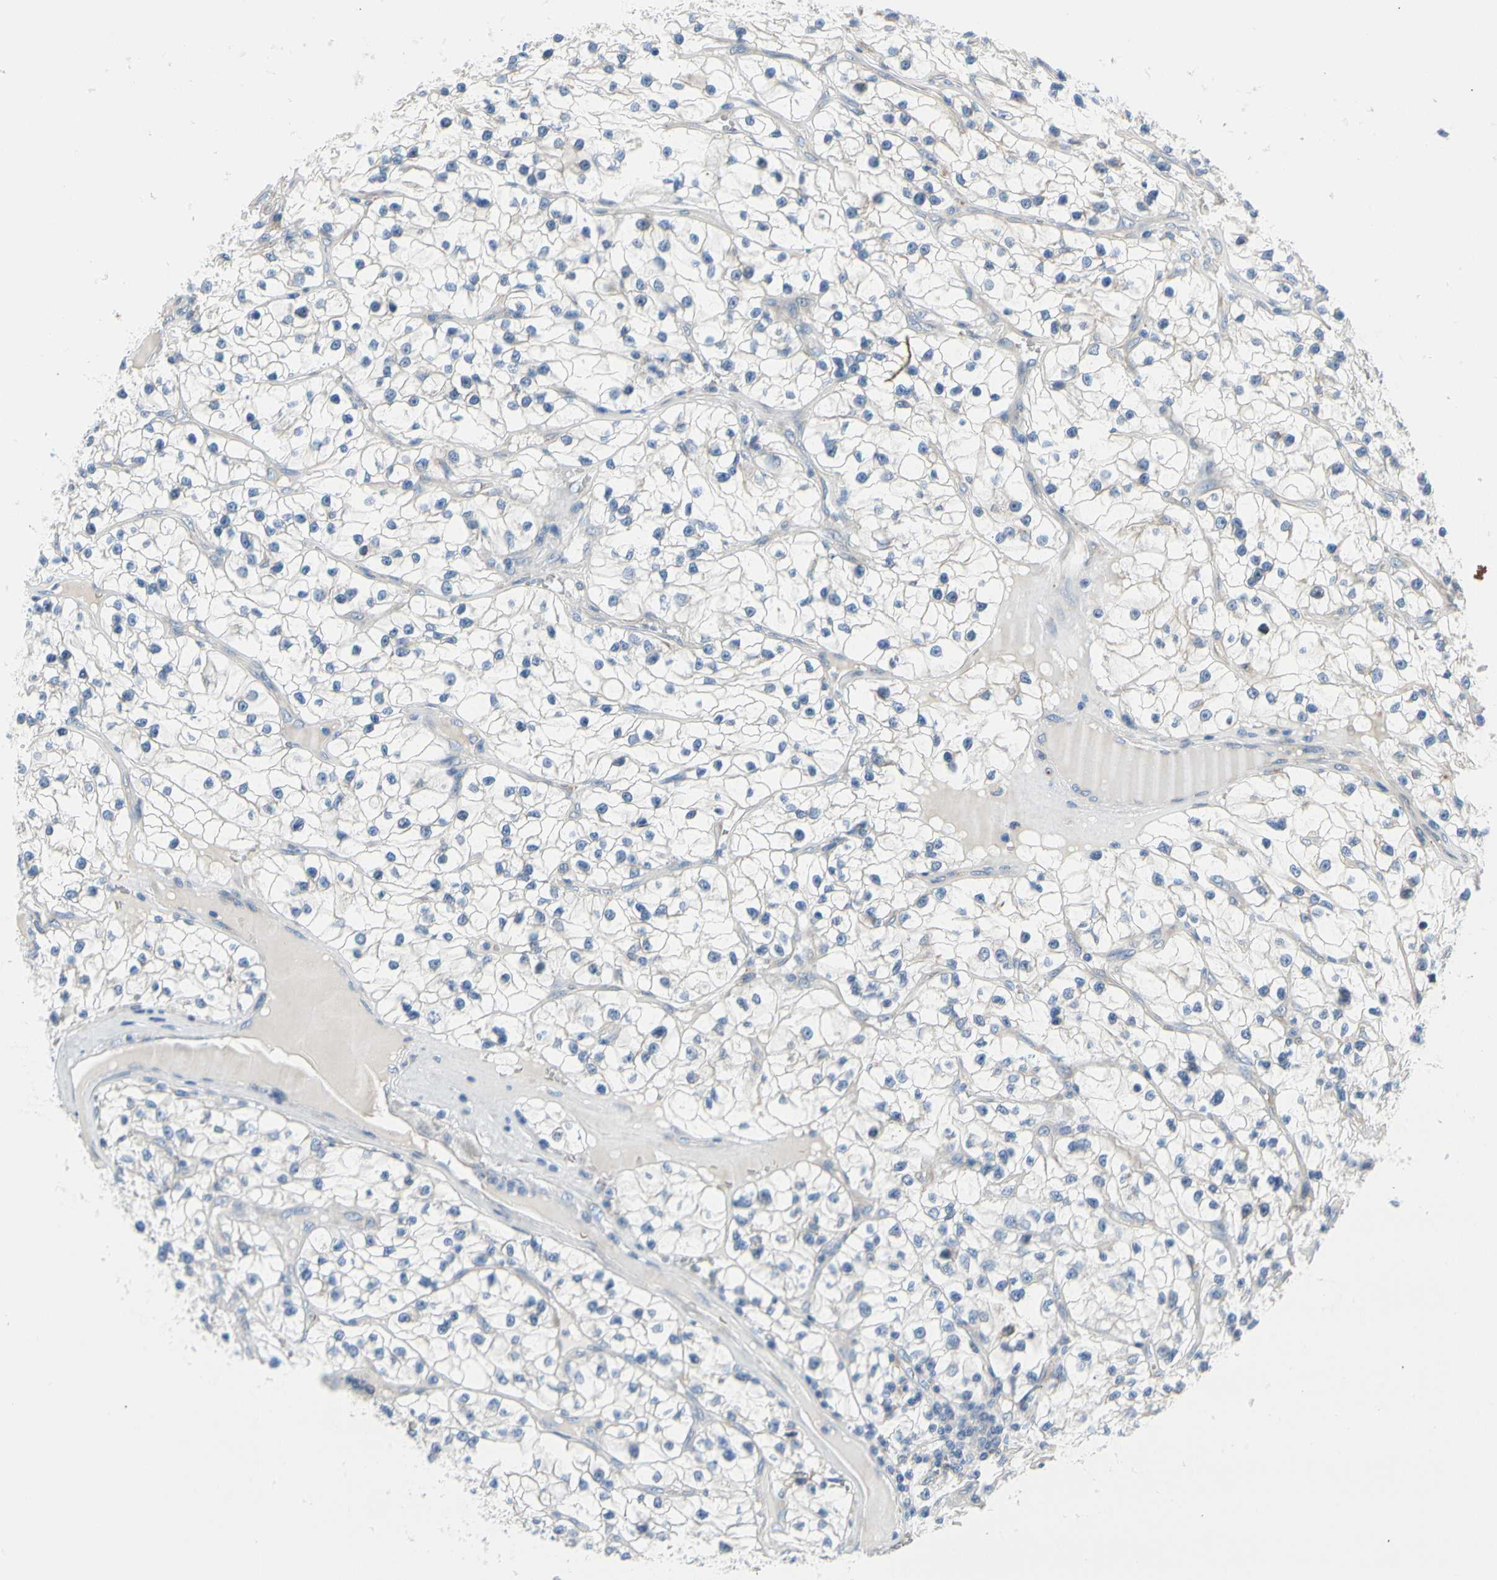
{"staining": {"intensity": "negative", "quantity": "none", "location": "none"}, "tissue": "renal cancer", "cell_type": "Tumor cells", "image_type": "cancer", "snomed": [{"axis": "morphology", "description": "Adenocarcinoma, NOS"}, {"axis": "topography", "description": "Kidney"}], "caption": "The histopathology image displays no significant positivity in tumor cells of renal cancer (adenocarcinoma).", "gene": "STXBP1", "patient": {"sex": "female", "age": 57}}